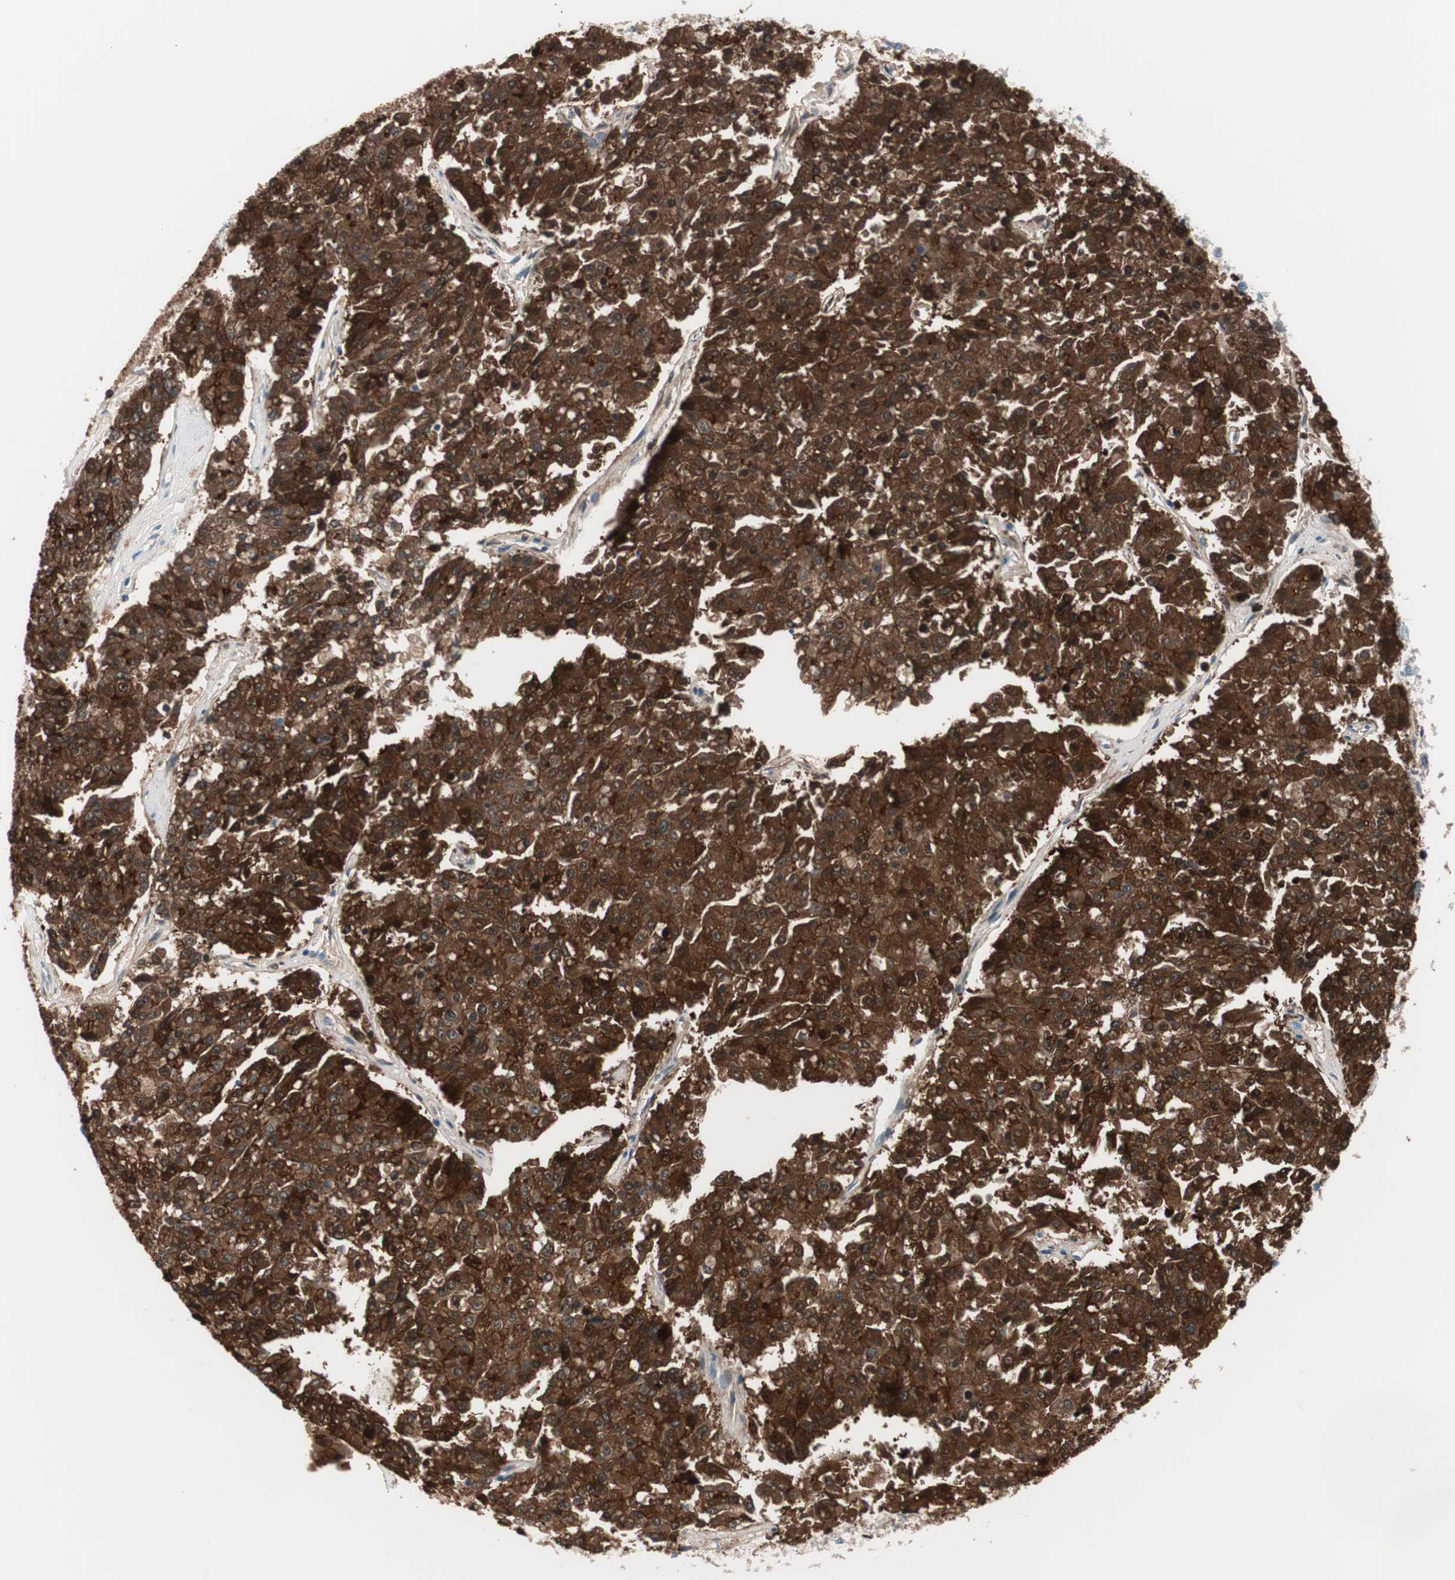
{"staining": {"intensity": "strong", "quantity": ">75%", "location": "cytoplasmic/membranous,nuclear"}, "tissue": "pancreatic cancer", "cell_type": "Tumor cells", "image_type": "cancer", "snomed": [{"axis": "morphology", "description": "Adenocarcinoma, NOS"}, {"axis": "topography", "description": "Pancreas"}], "caption": "Immunohistochemical staining of human pancreatic cancer (adenocarcinoma) exhibits high levels of strong cytoplasmic/membranous and nuclear staining in about >75% of tumor cells.", "gene": "VIL1", "patient": {"sex": "male", "age": 50}}